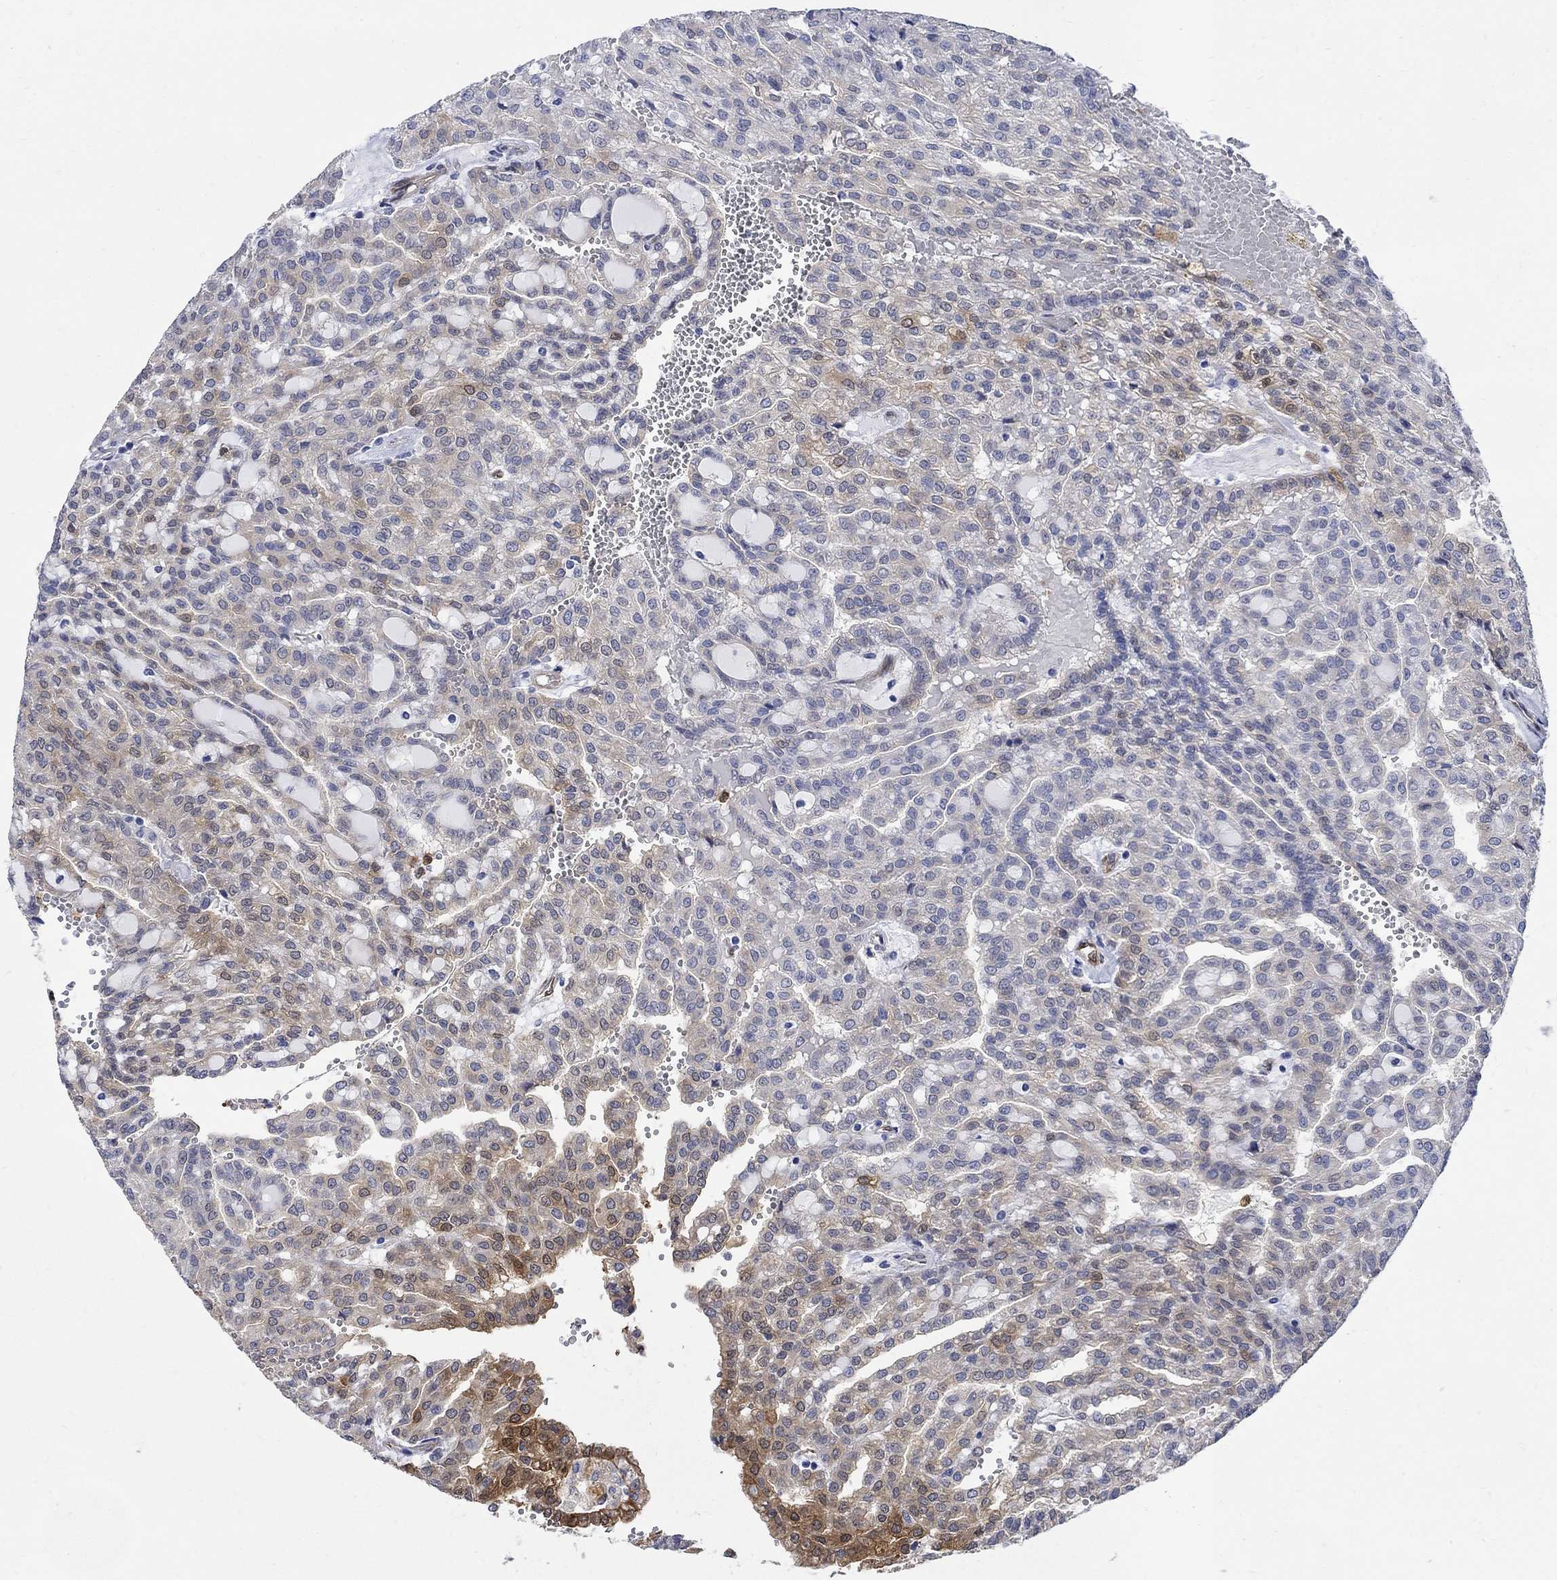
{"staining": {"intensity": "moderate", "quantity": "<25%", "location": "cytoplasmic/membranous"}, "tissue": "renal cancer", "cell_type": "Tumor cells", "image_type": "cancer", "snomed": [{"axis": "morphology", "description": "Adenocarcinoma, NOS"}, {"axis": "topography", "description": "Kidney"}], "caption": "Moderate cytoplasmic/membranous expression for a protein is present in about <25% of tumor cells of renal cancer using immunohistochemistry.", "gene": "TGM2", "patient": {"sex": "male", "age": 63}}